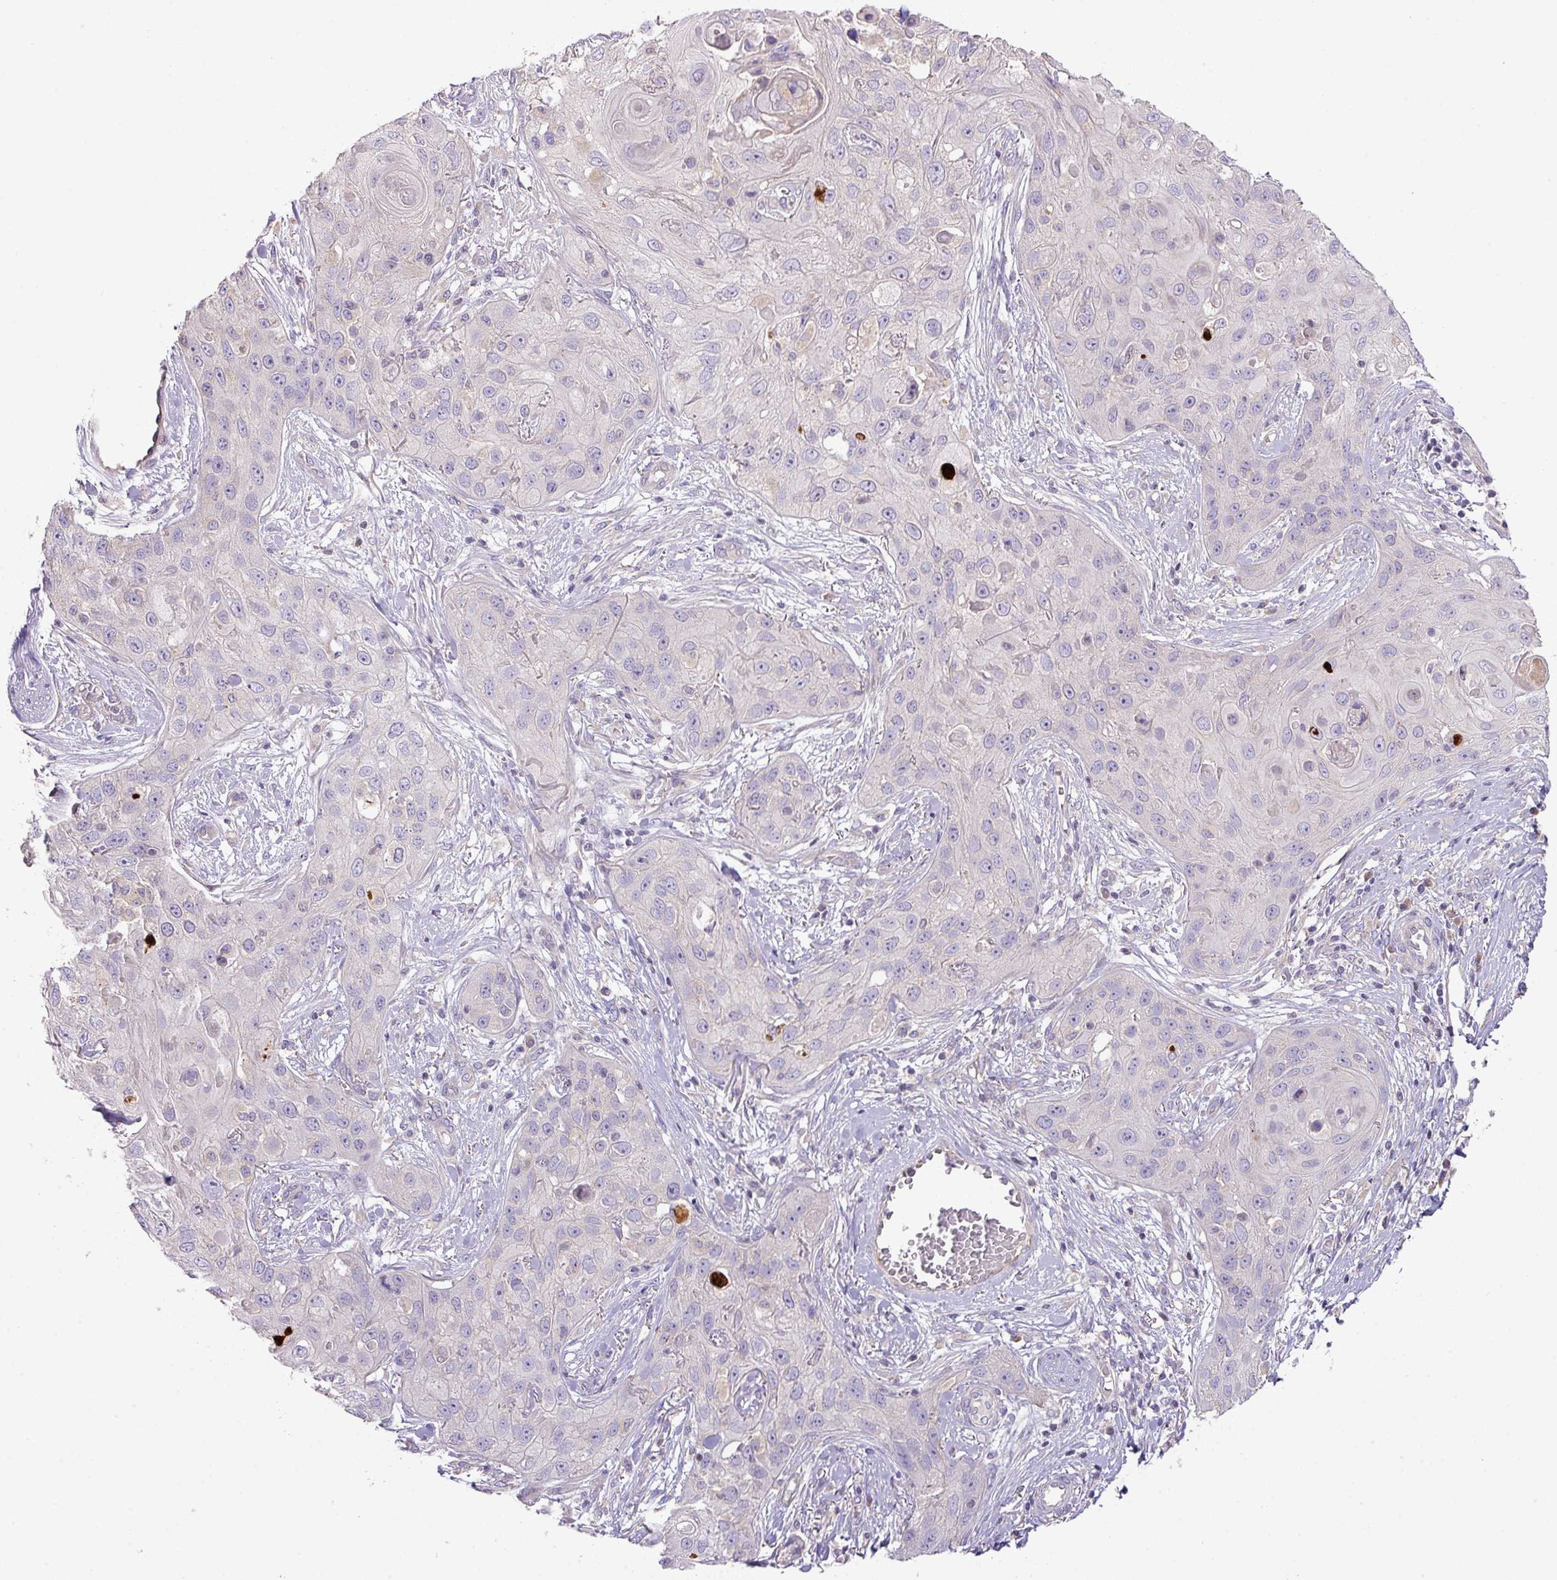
{"staining": {"intensity": "negative", "quantity": "none", "location": "none"}, "tissue": "skin cancer", "cell_type": "Tumor cells", "image_type": "cancer", "snomed": [{"axis": "morphology", "description": "Squamous cell carcinoma, NOS"}, {"axis": "topography", "description": "Skin"}, {"axis": "topography", "description": "Vulva"}], "caption": "This is an IHC micrograph of human skin cancer. There is no positivity in tumor cells.", "gene": "ZNF394", "patient": {"sex": "female", "age": 86}}